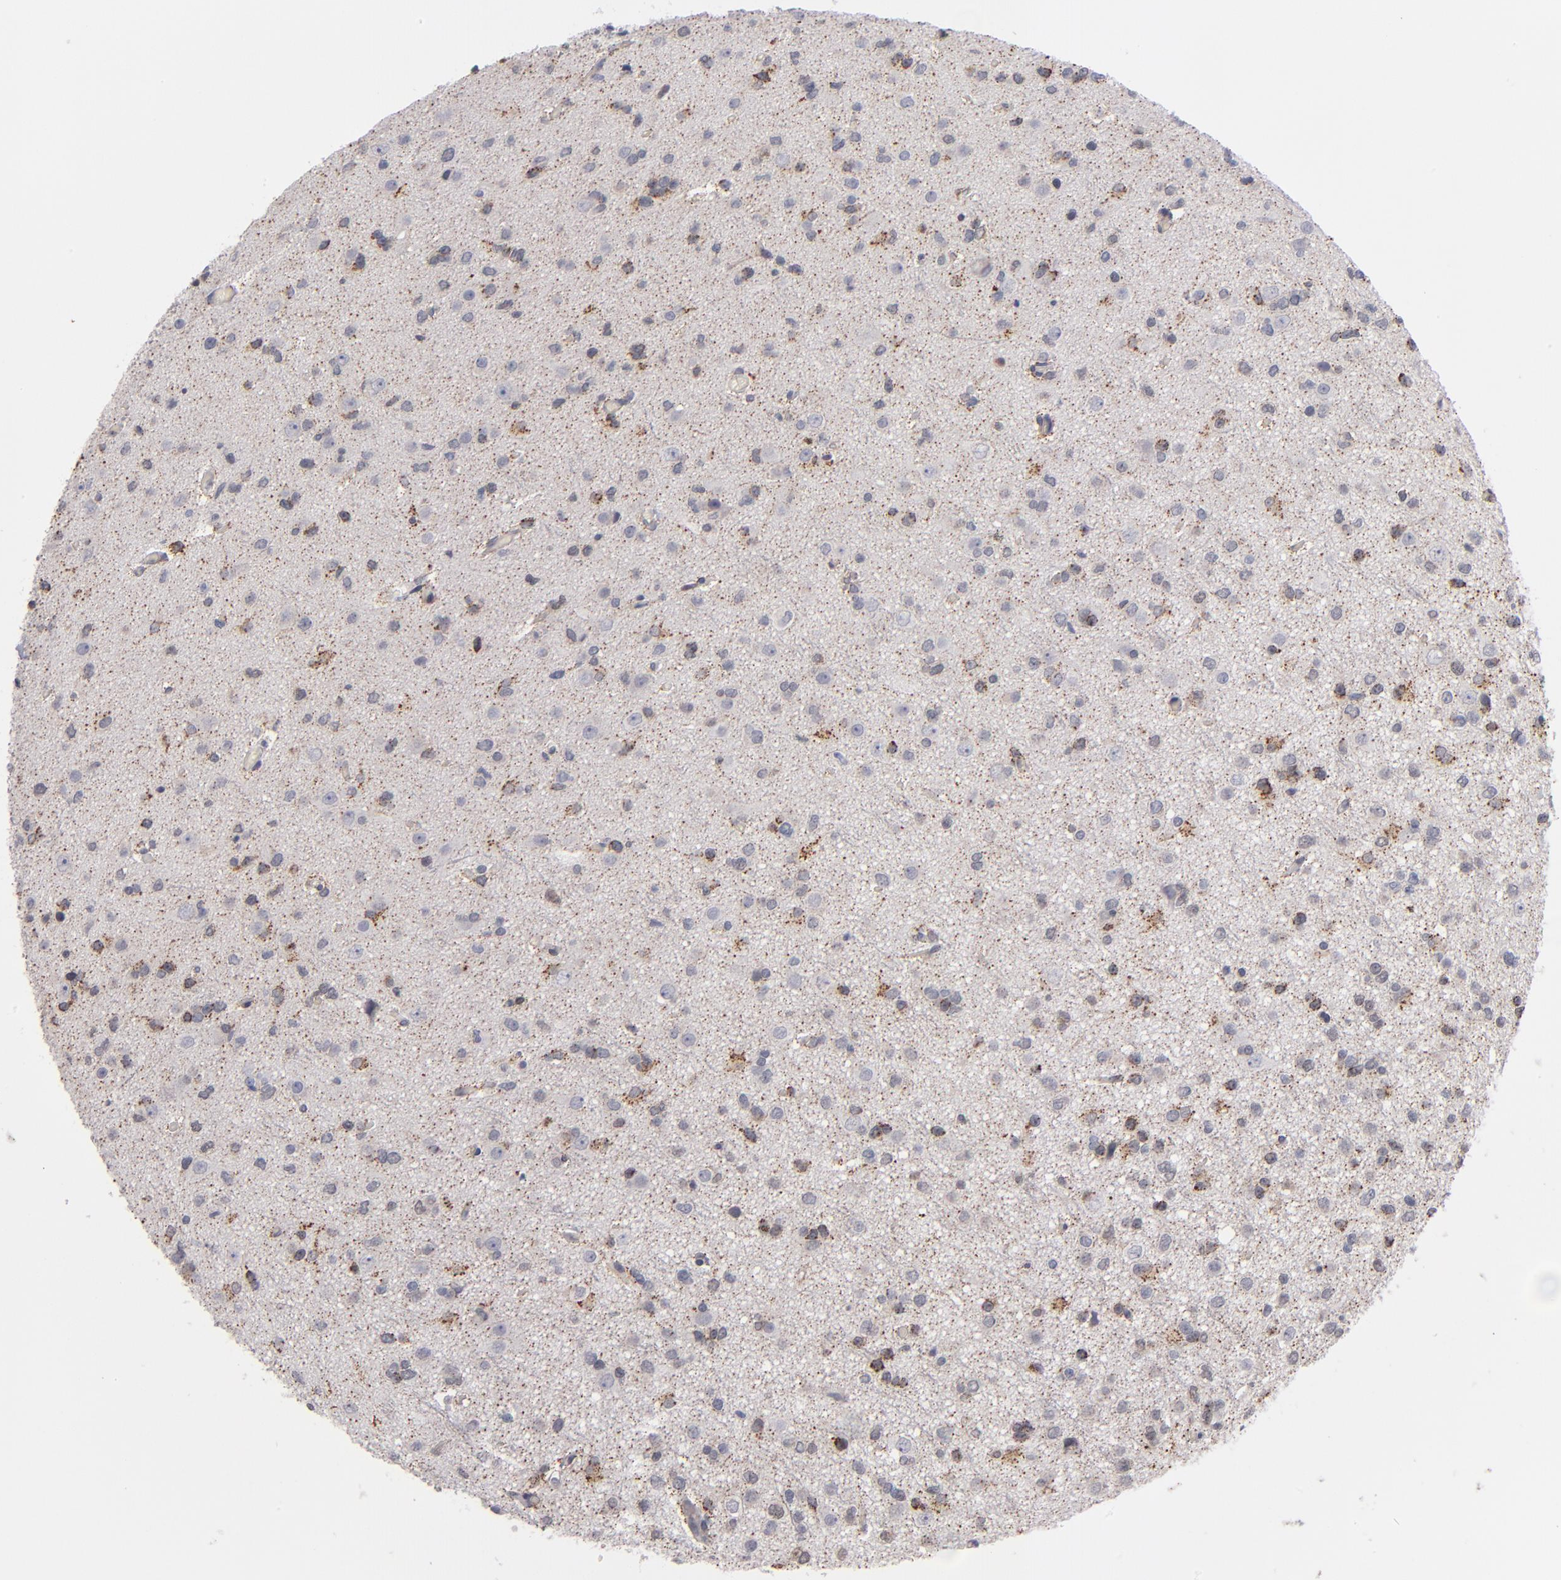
{"staining": {"intensity": "moderate", "quantity": "25%-75%", "location": "cytoplasmic/membranous"}, "tissue": "glioma", "cell_type": "Tumor cells", "image_type": "cancer", "snomed": [{"axis": "morphology", "description": "Glioma, malignant, Low grade"}, {"axis": "topography", "description": "Brain"}], "caption": "DAB immunohistochemical staining of human glioma reveals moderate cytoplasmic/membranous protein positivity in about 25%-75% of tumor cells. Nuclei are stained in blue.", "gene": "ODF2", "patient": {"sex": "male", "age": 42}}